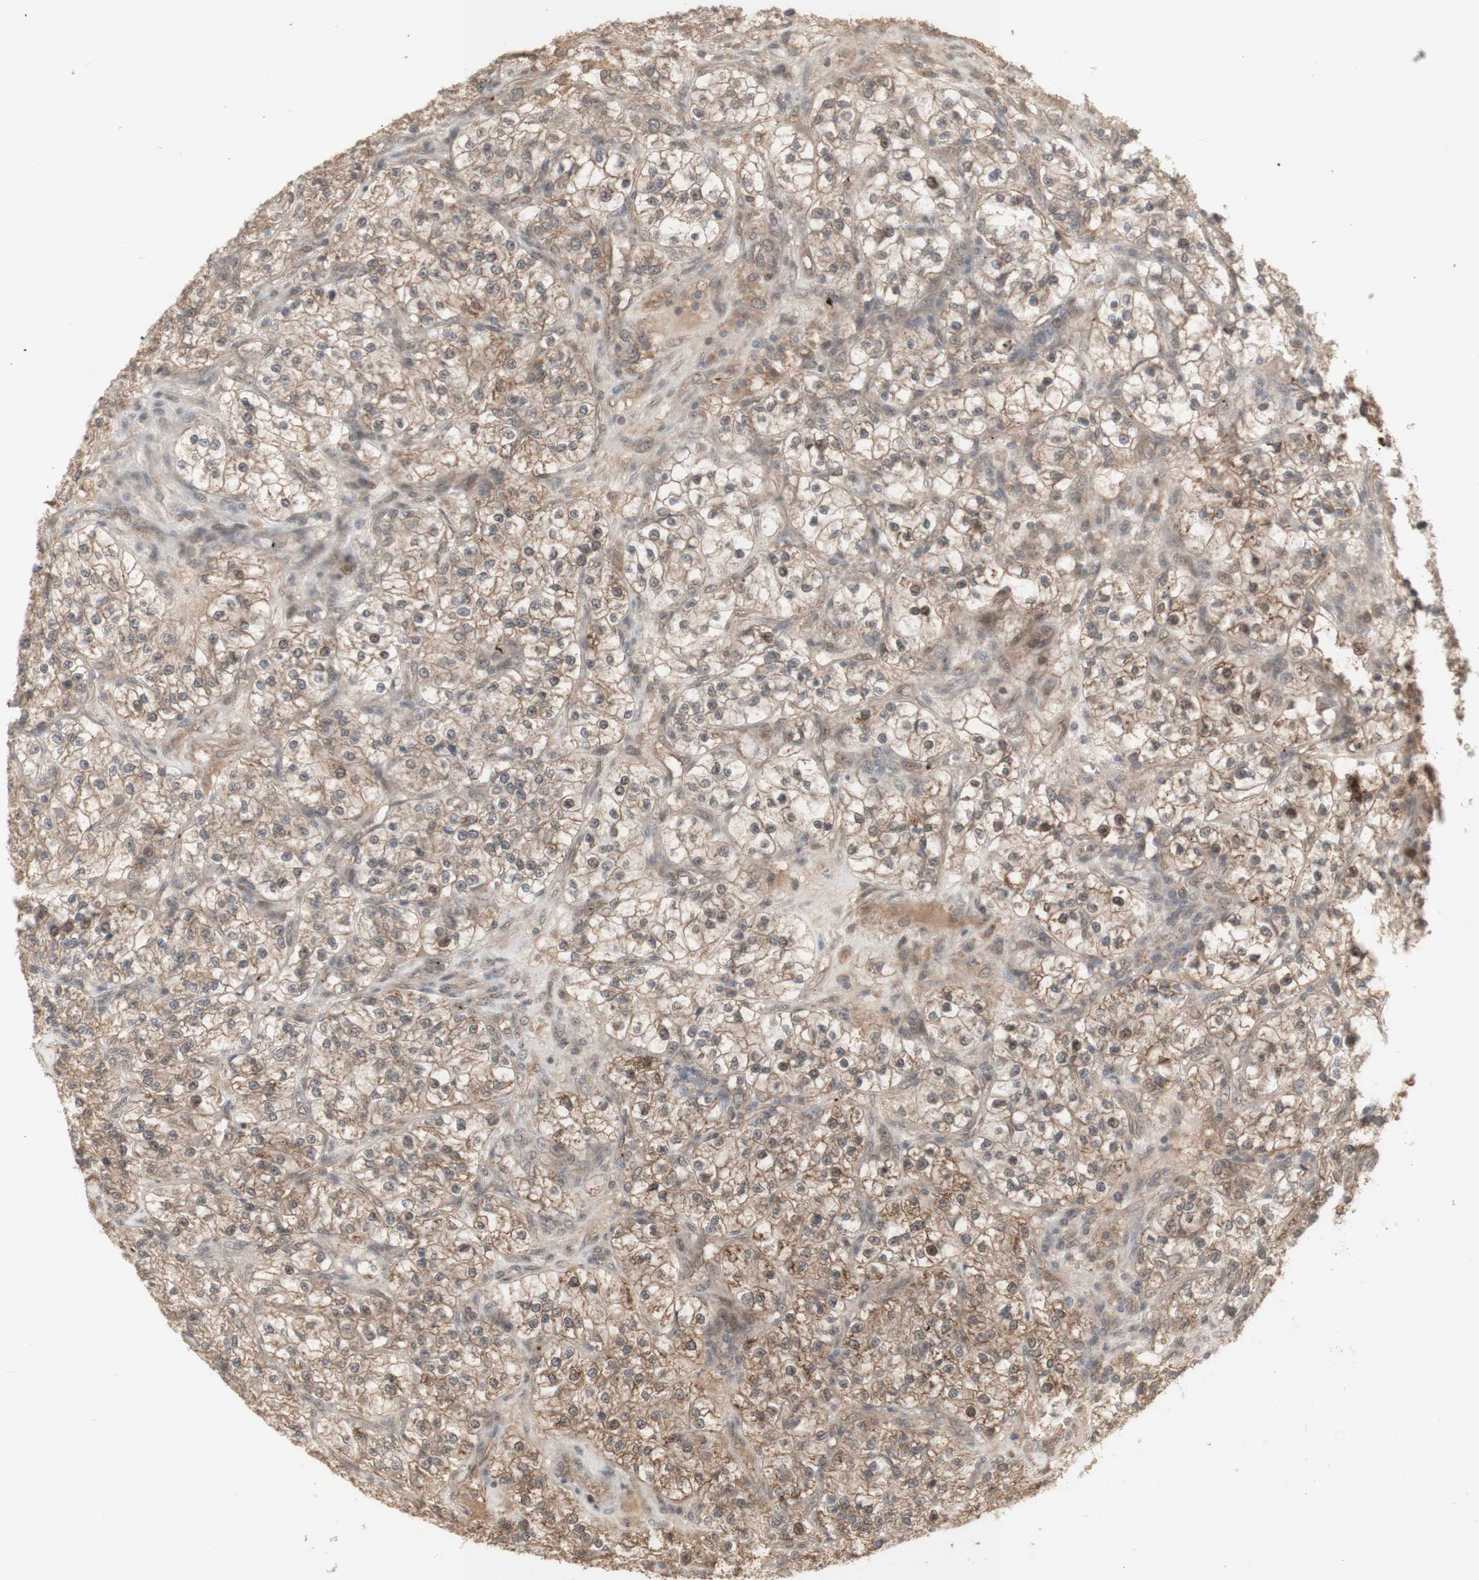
{"staining": {"intensity": "moderate", "quantity": ">75%", "location": "cytoplasmic/membranous,nuclear"}, "tissue": "renal cancer", "cell_type": "Tumor cells", "image_type": "cancer", "snomed": [{"axis": "morphology", "description": "Adenocarcinoma, NOS"}, {"axis": "topography", "description": "Kidney"}], "caption": "Immunohistochemistry staining of renal cancer (adenocarcinoma), which shows medium levels of moderate cytoplasmic/membranous and nuclear staining in approximately >75% of tumor cells indicating moderate cytoplasmic/membranous and nuclear protein positivity. The staining was performed using DAB (3,3'-diaminobenzidine) (brown) for protein detection and nuclei were counterstained in hematoxylin (blue).", "gene": "ALOX12", "patient": {"sex": "female", "age": 57}}